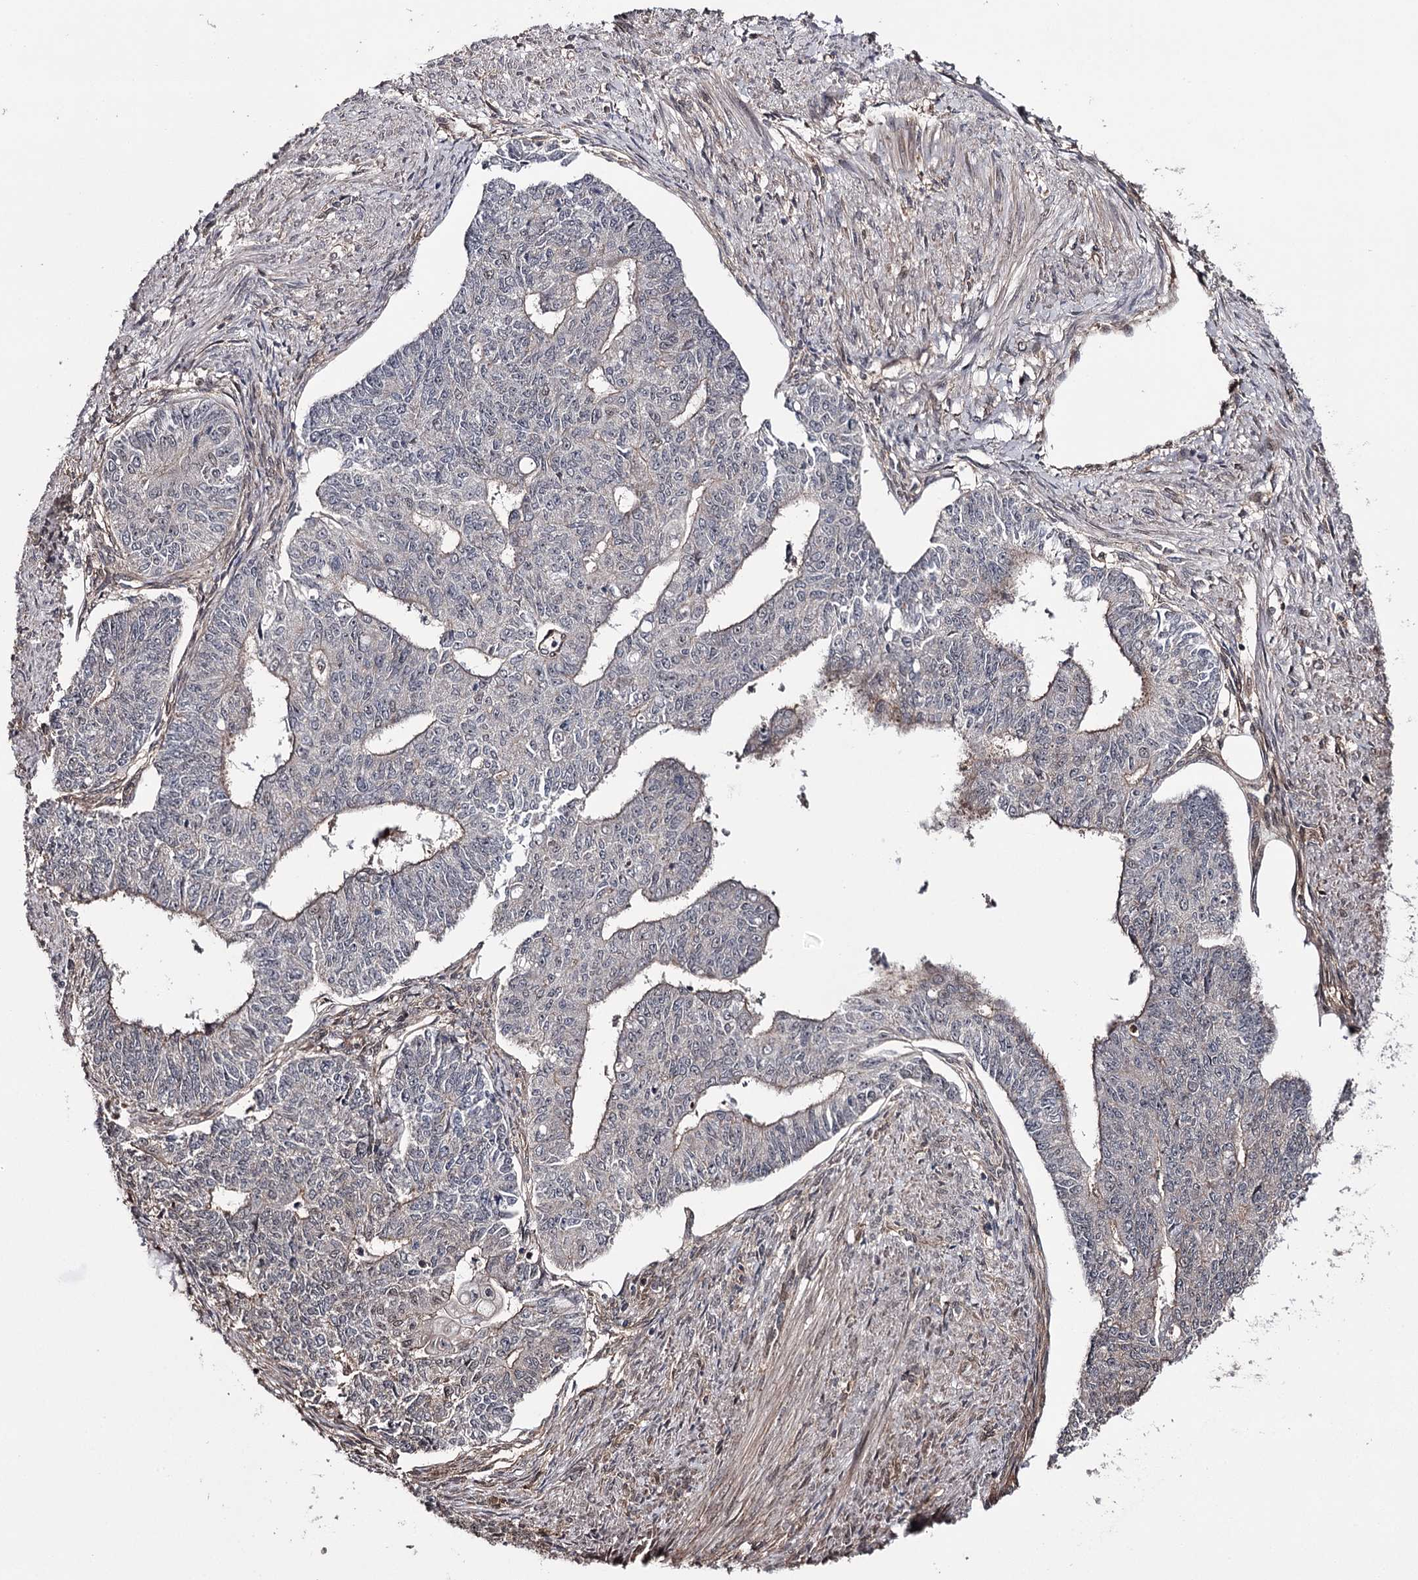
{"staining": {"intensity": "weak", "quantity": "25%-75%", "location": "cytoplasmic/membranous"}, "tissue": "endometrial cancer", "cell_type": "Tumor cells", "image_type": "cancer", "snomed": [{"axis": "morphology", "description": "Adenocarcinoma, NOS"}, {"axis": "topography", "description": "Endometrium"}], "caption": "Adenocarcinoma (endometrial) stained with immunohistochemistry exhibits weak cytoplasmic/membranous positivity in about 25%-75% of tumor cells.", "gene": "TTC33", "patient": {"sex": "female", "age": 32}}